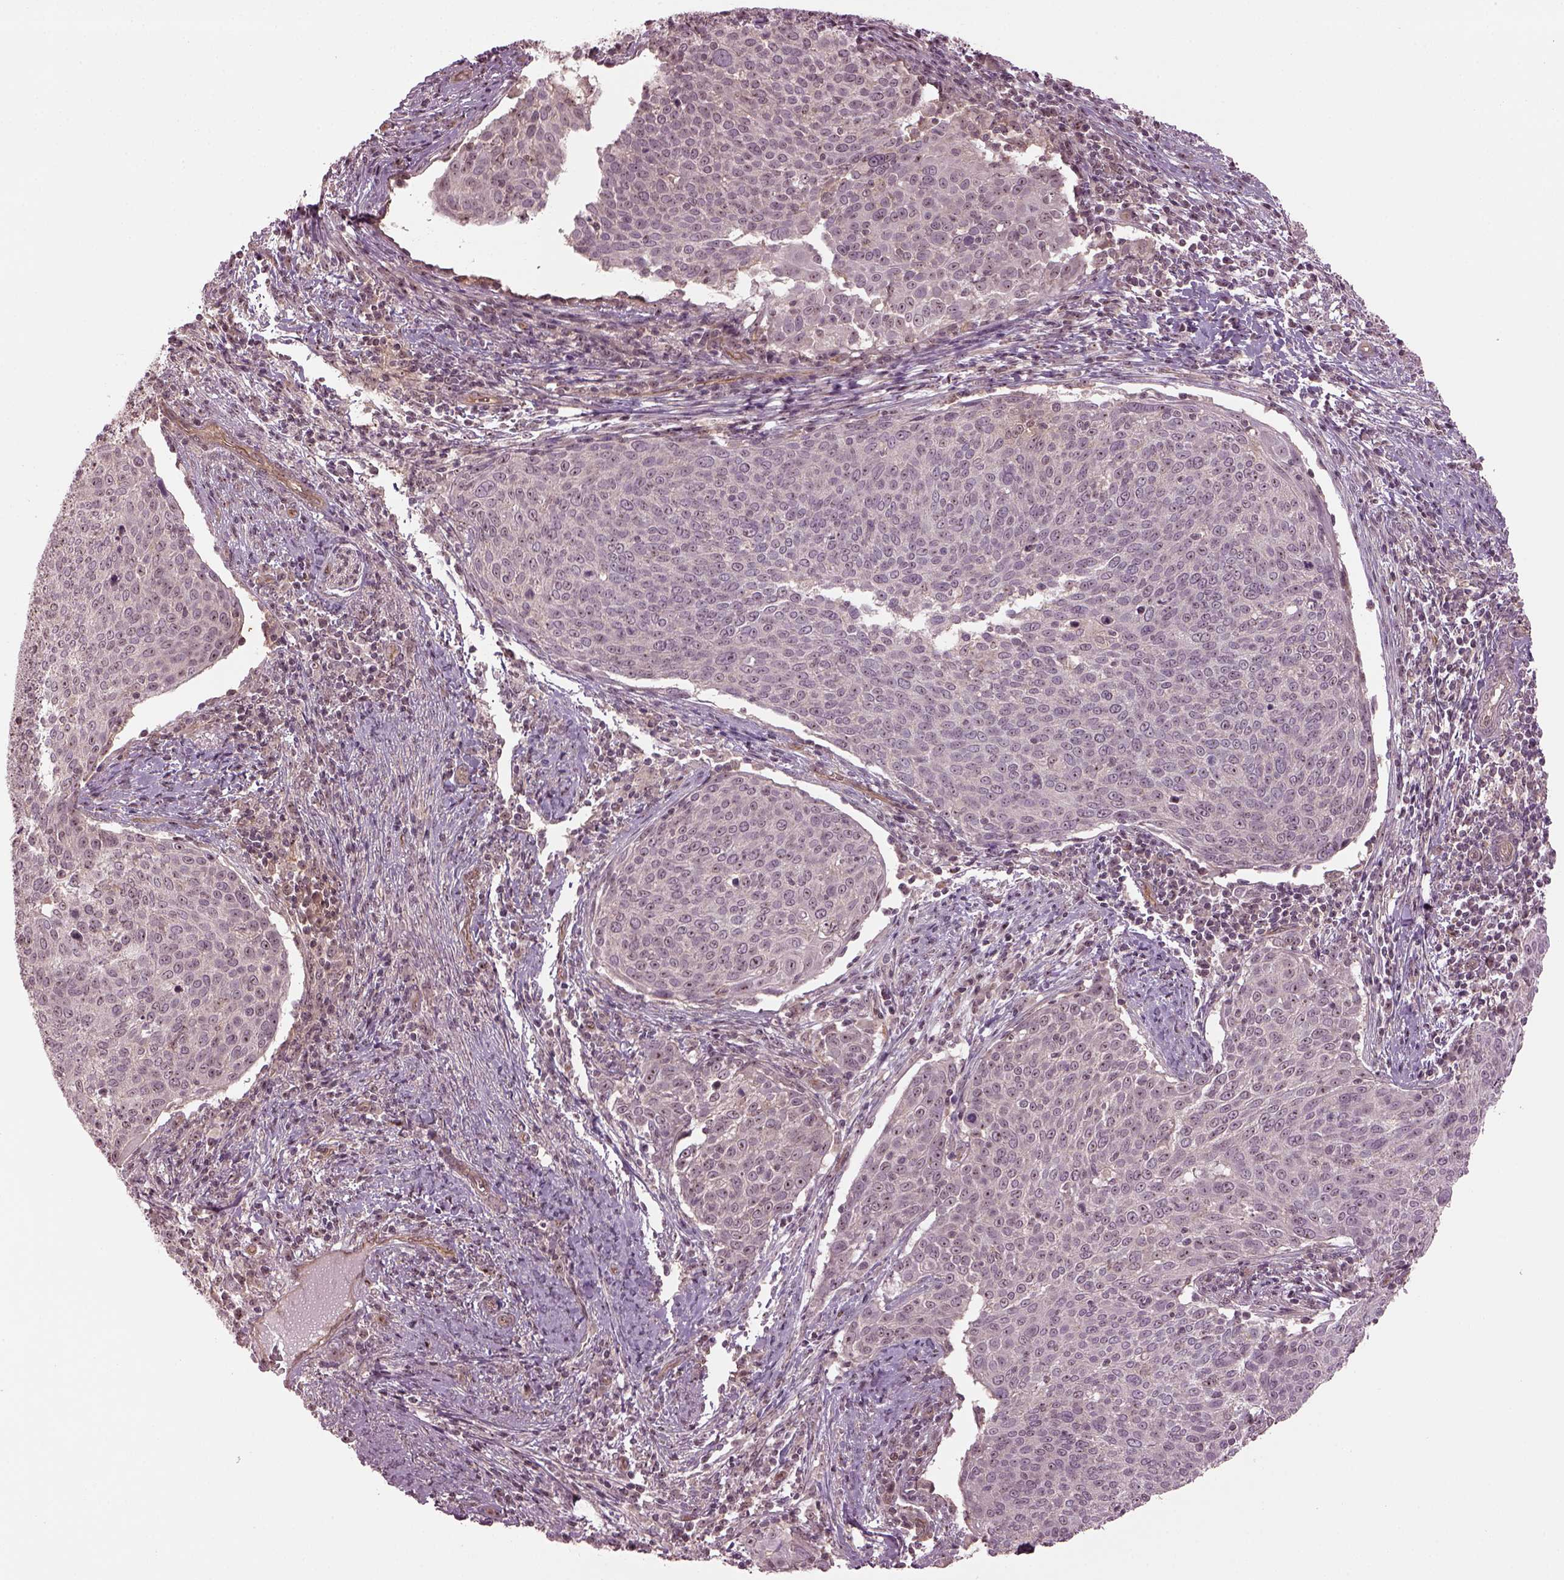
{"staining": {"intensity": "weak", "quantity": "25%-75%", "location": "nuclear"}, "tissue": "cervical cancer", "cell_type": "Tumor cells", "image_type": "cancer", "snomed": [{"axis": "morphology", "description": "Squamous cell carcinoma, NOS"}, {"axis": "topography", "description": "Cervix"}], "caption": "Cervical cancer stained for a protein shows weak nuclear positivity in tumor cells.", "gene": "GNRH1", "patient": {"sex": "female", "age": 39}}